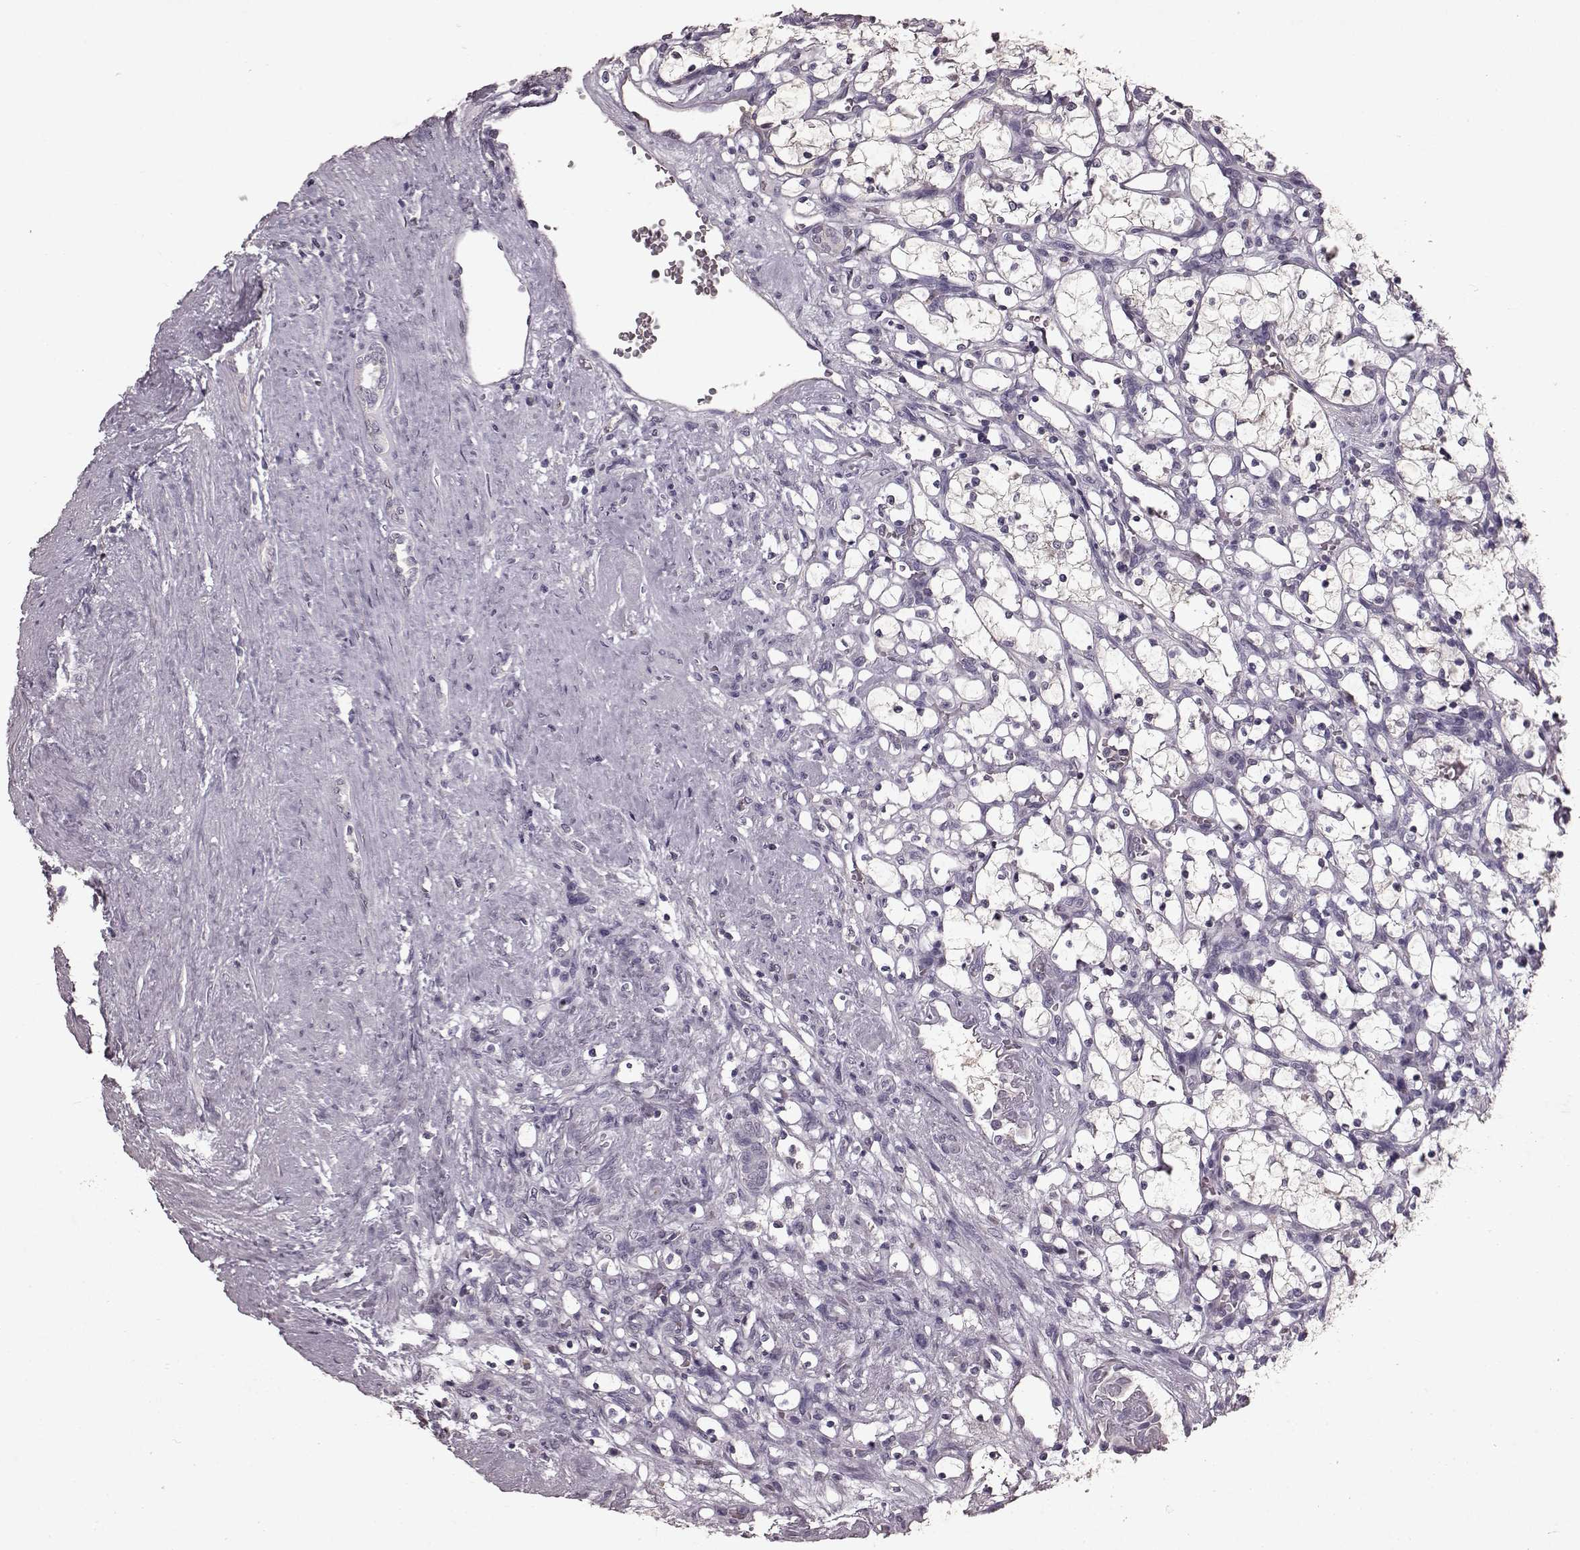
{"staining": {"intensity": "negative", "quantity": "none", "location": "none"}, "tissue": "renal cancer", "cell_type": "Tumor cells", "image_type": "cancer", "snomed": [{"axis": "morphology", "description": "Adenocarcinoma, NOS"}, {"axis": "topography", "description": "Kidney"}], "caption": "High magnification brightfield microscopy of renal adenocarcinoma stained with DAB (brown) and counterstained with hematoxylin (blue): tumor cells show no significant positivity.", "gene": "FRRS1L", "patient": {"sex": "female", "age": 69}}